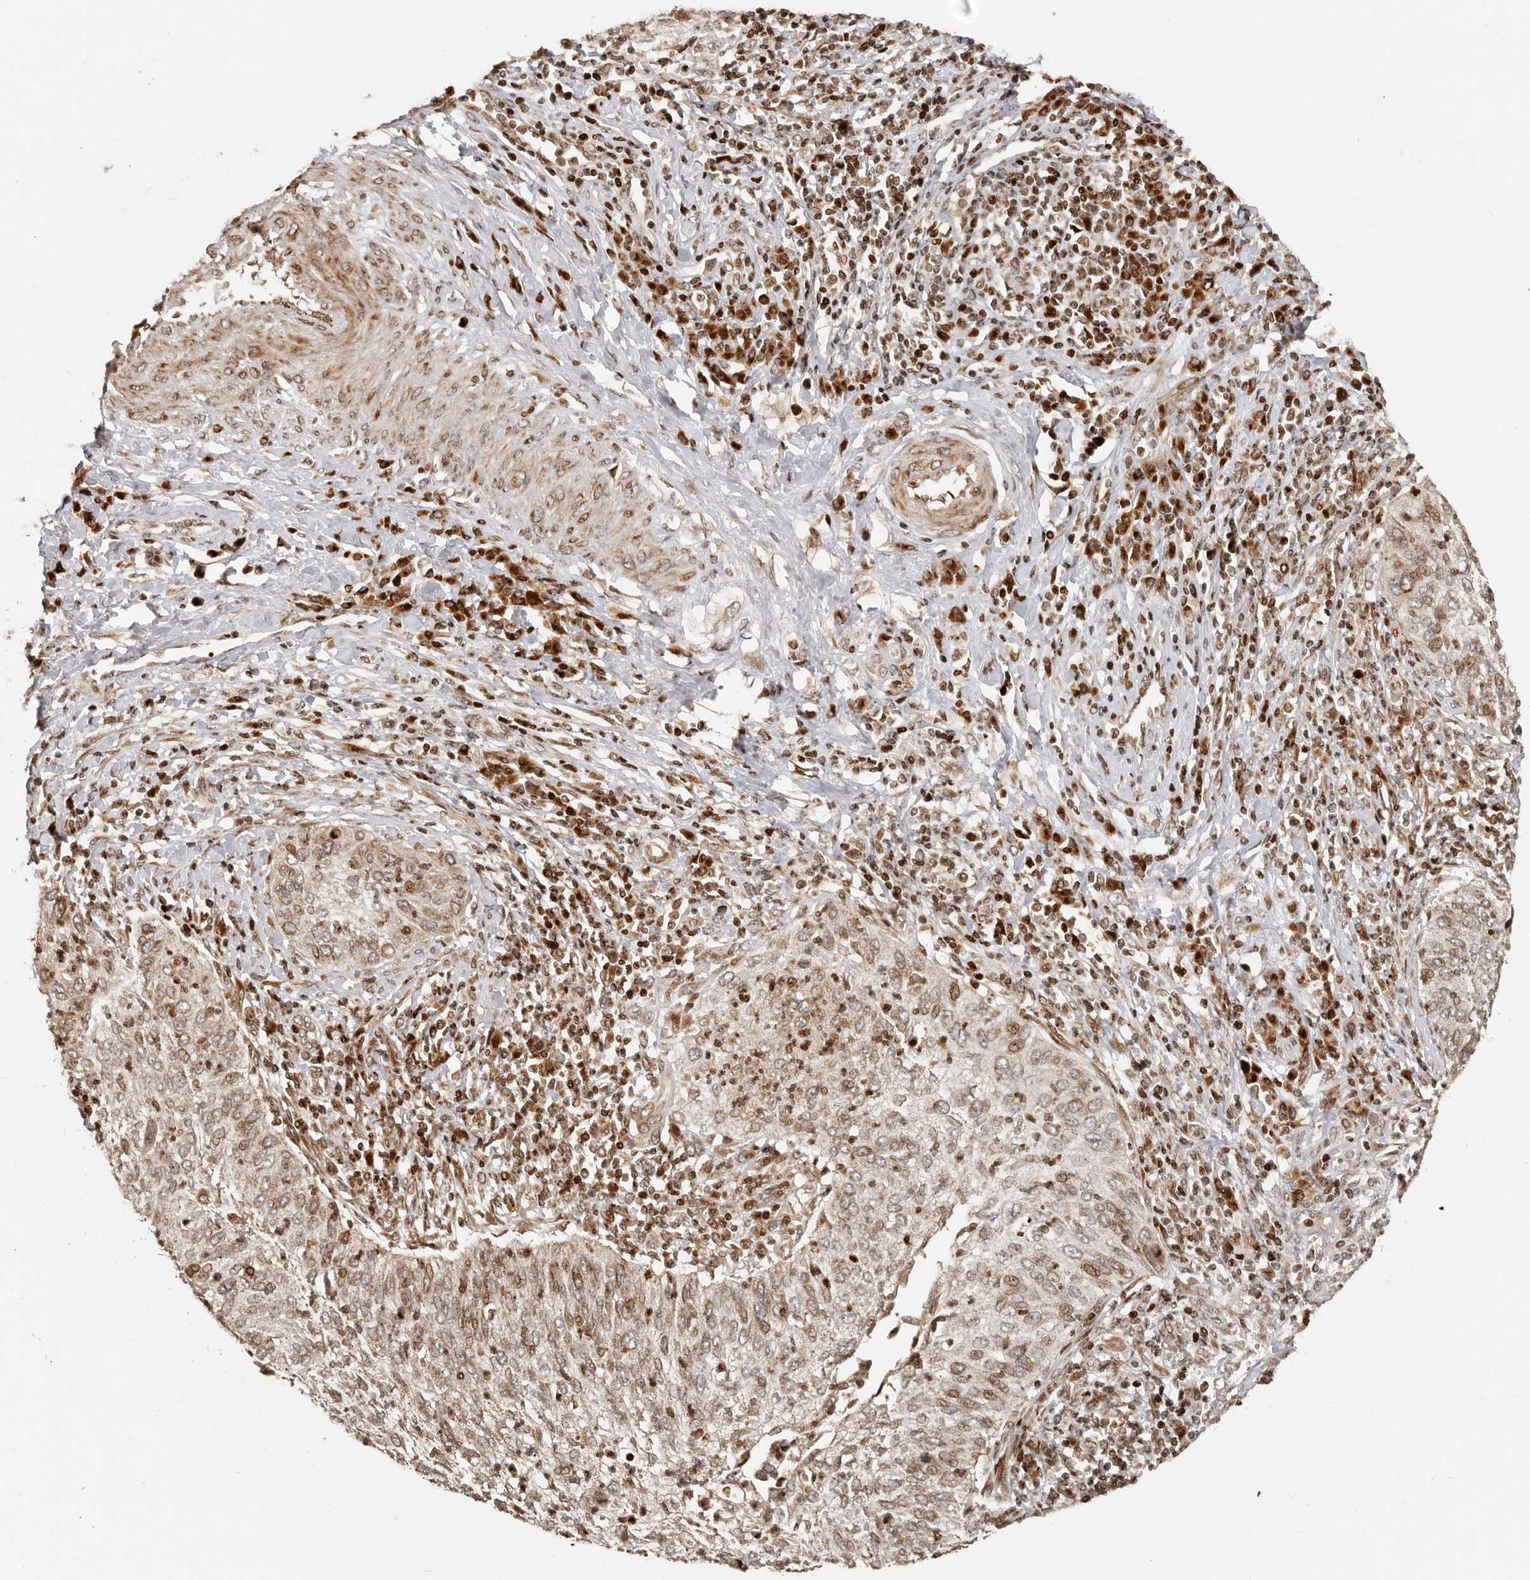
{"staining": {"intensity": "moderate", "quantity": ">75%", "location": "cytoplasmic/membranous"}, "tissue": "cervical cancer", "cell_type": "Tumor cells", "image_type": "cancer", "snomed": [{"axis": "morphology", "description": "Squamous cell carcinoma, NOS"}, {"axis": "topography", "description": "Cervix"}], "caption": "Immunohistochemistry histopathology image of neoplastic tissue: cervical squamous cell carcinoma stained using immunohistochemistry (IHC) reveals medium levels of moderate protein expression localized specifically in the cytoplasmic/membranous of tumor cells, appearing as a cytoplasmic/membranous brown color.", "gene": "TRIM4", "patient": {"sex": "female", "age": 30}}